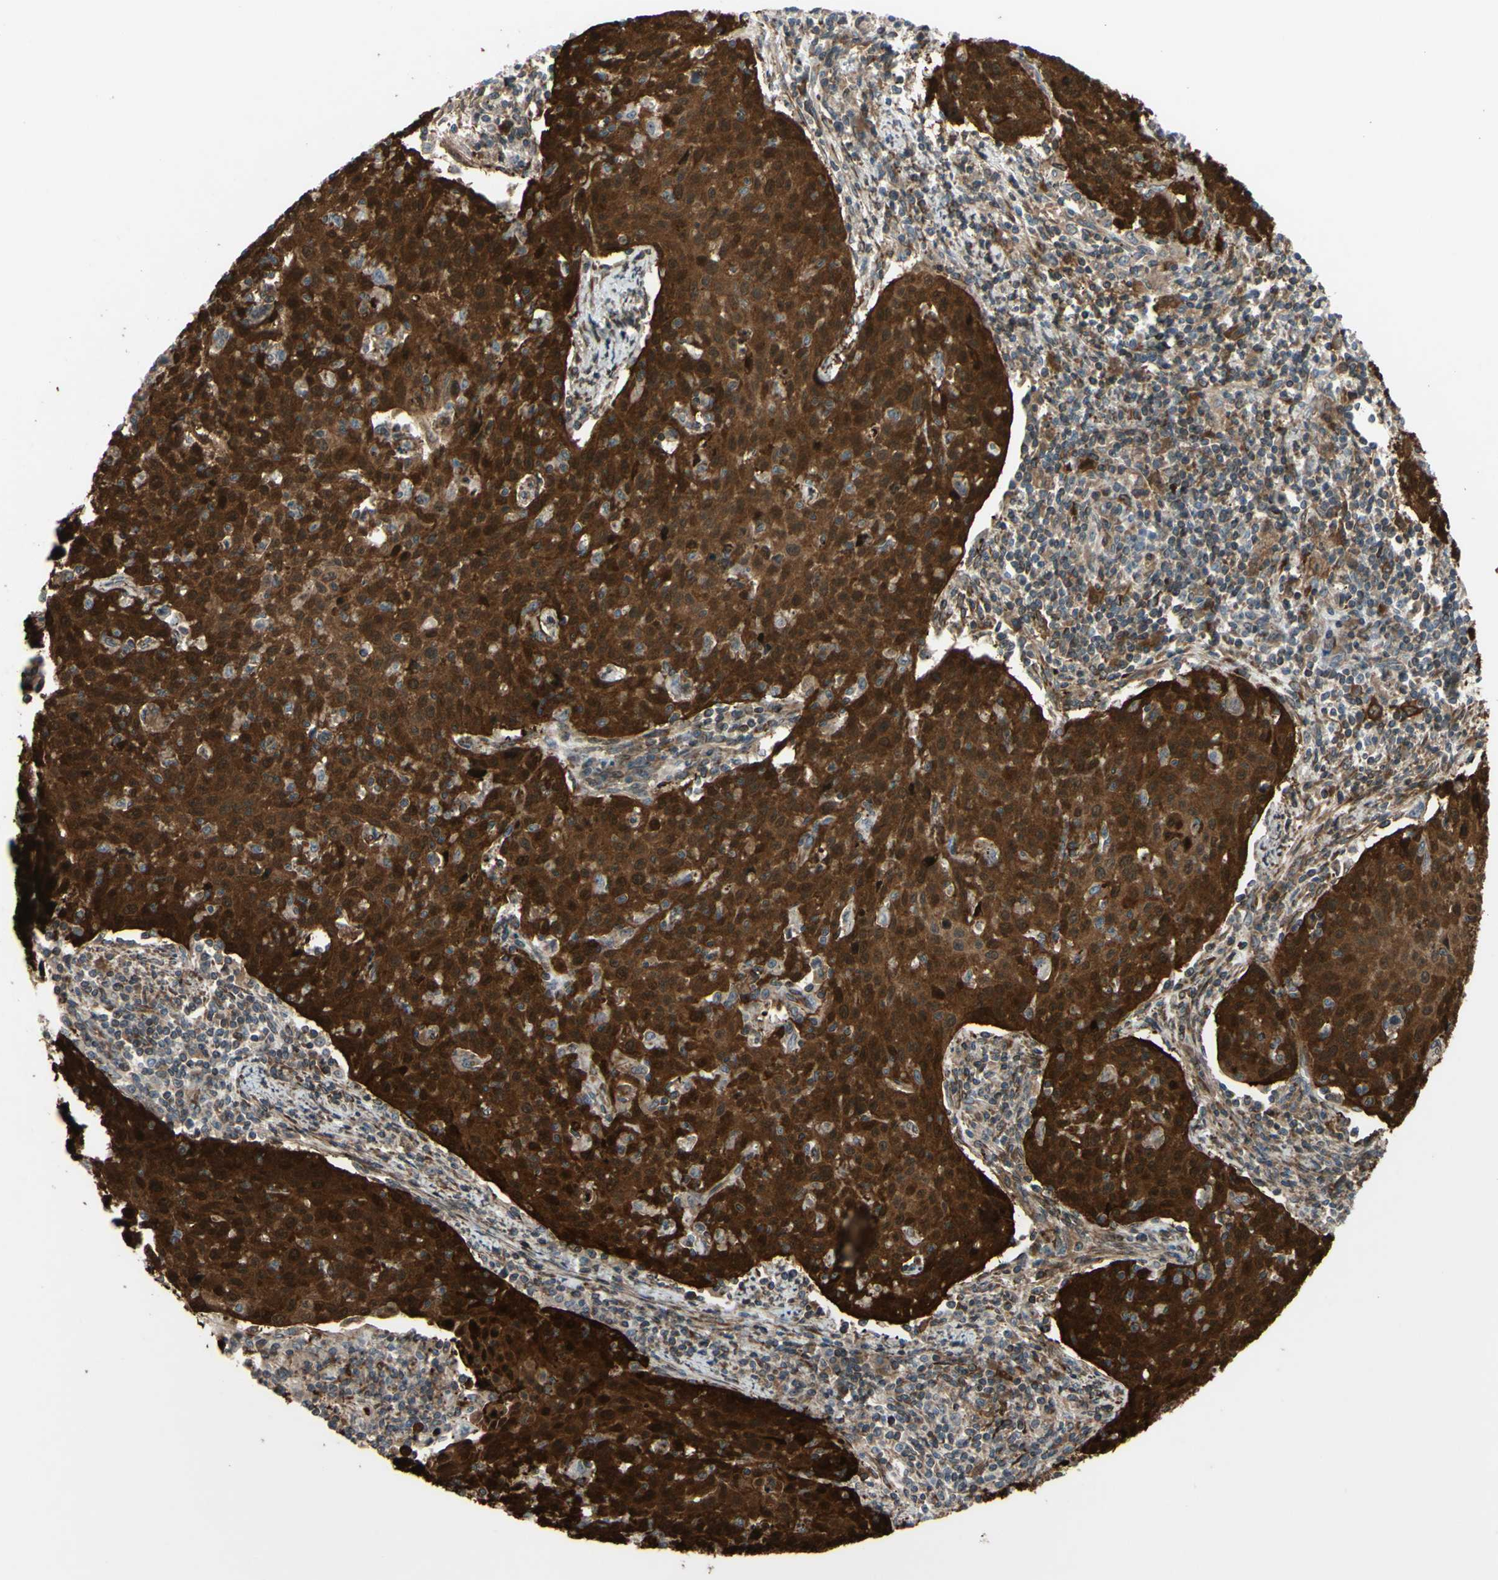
{"staining": {"intensity": "strong", "quantity": ">75%", "location": "cytoplasmic/membranous"}, "tissue": "cervical cancer", "cell_type": "Tumor cells", "image_type": "cancer", "snomed": [{"axis": "morphology", "description": "Squamous cell carcinoma, NOS"}, {"axis": "topography", "description": "Cervix"}], "caption": "An immunohistochemistry micrograph of neoplastic tissue is shown. Protein staining in brown labels strong cytoplasmic/membranous positivity in cervical squamous cell carcinoma within tumor cells.", "gene": "PRAF2", "patient": {"sex": "female", "age": 38}}